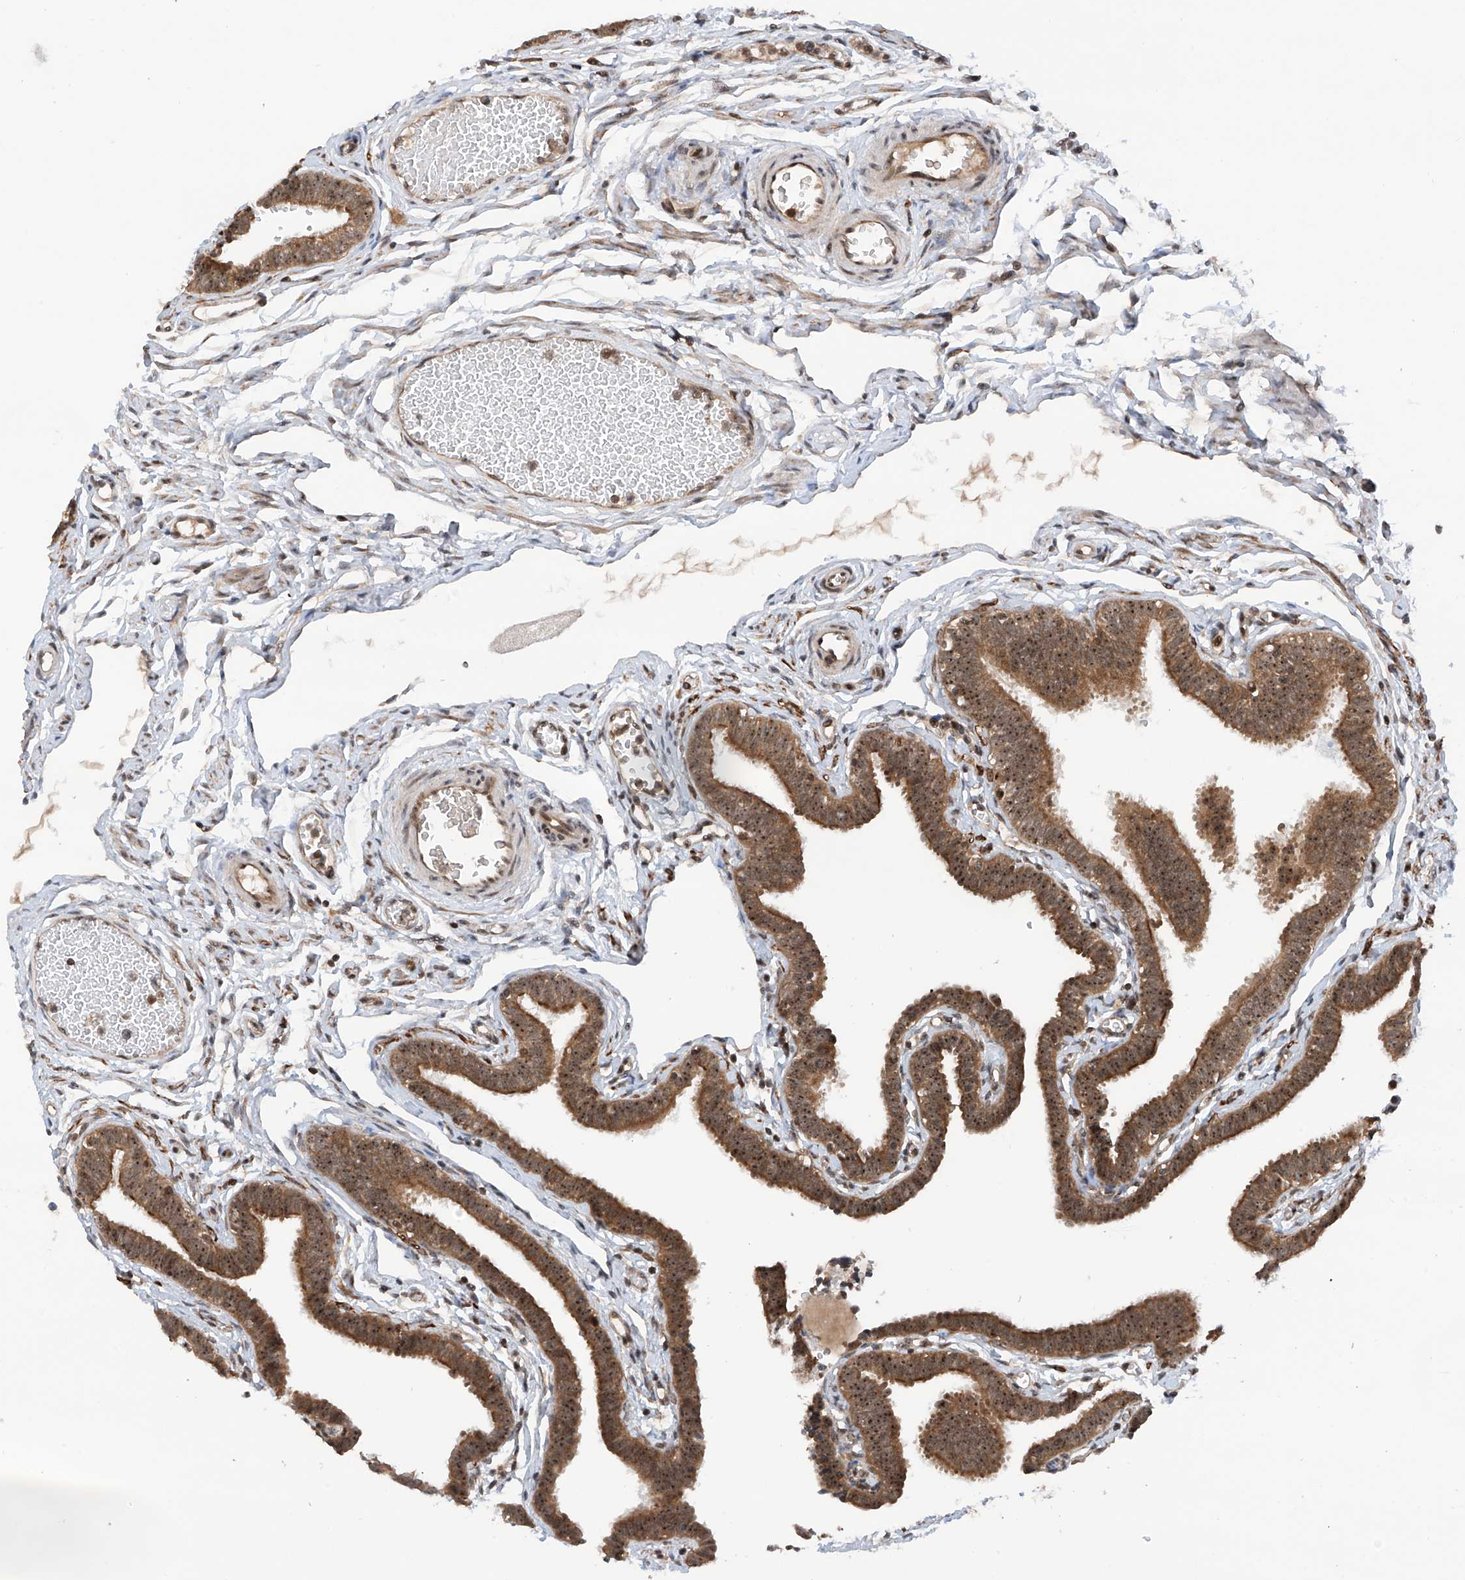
{"staining": {"intensity": "moderate", "quantity": ">75%", "location": "cytoplasmic/membranous,nuclear"}, "tissue": "fallopian tube", "cell_type": "Glandular cells", "image_type": "normal", "snomed": [{"axis": "morphology", "description": "Normal tissue, NOS"}, {"axis": "topography", "description": "Fallopian tube"}, {"axis": "topography", "description": "Ovary"}], "caption": "The image displays staining of normal fallopian tube, revealing moderate cytoplasmic/membranous,nuclear protein expression (brown color) within glandular cells. (DAB IHC with brightfield microscopy, high magnification).", "gene": "C1orf131", "patient": {"sex": "female", "age": 23}}